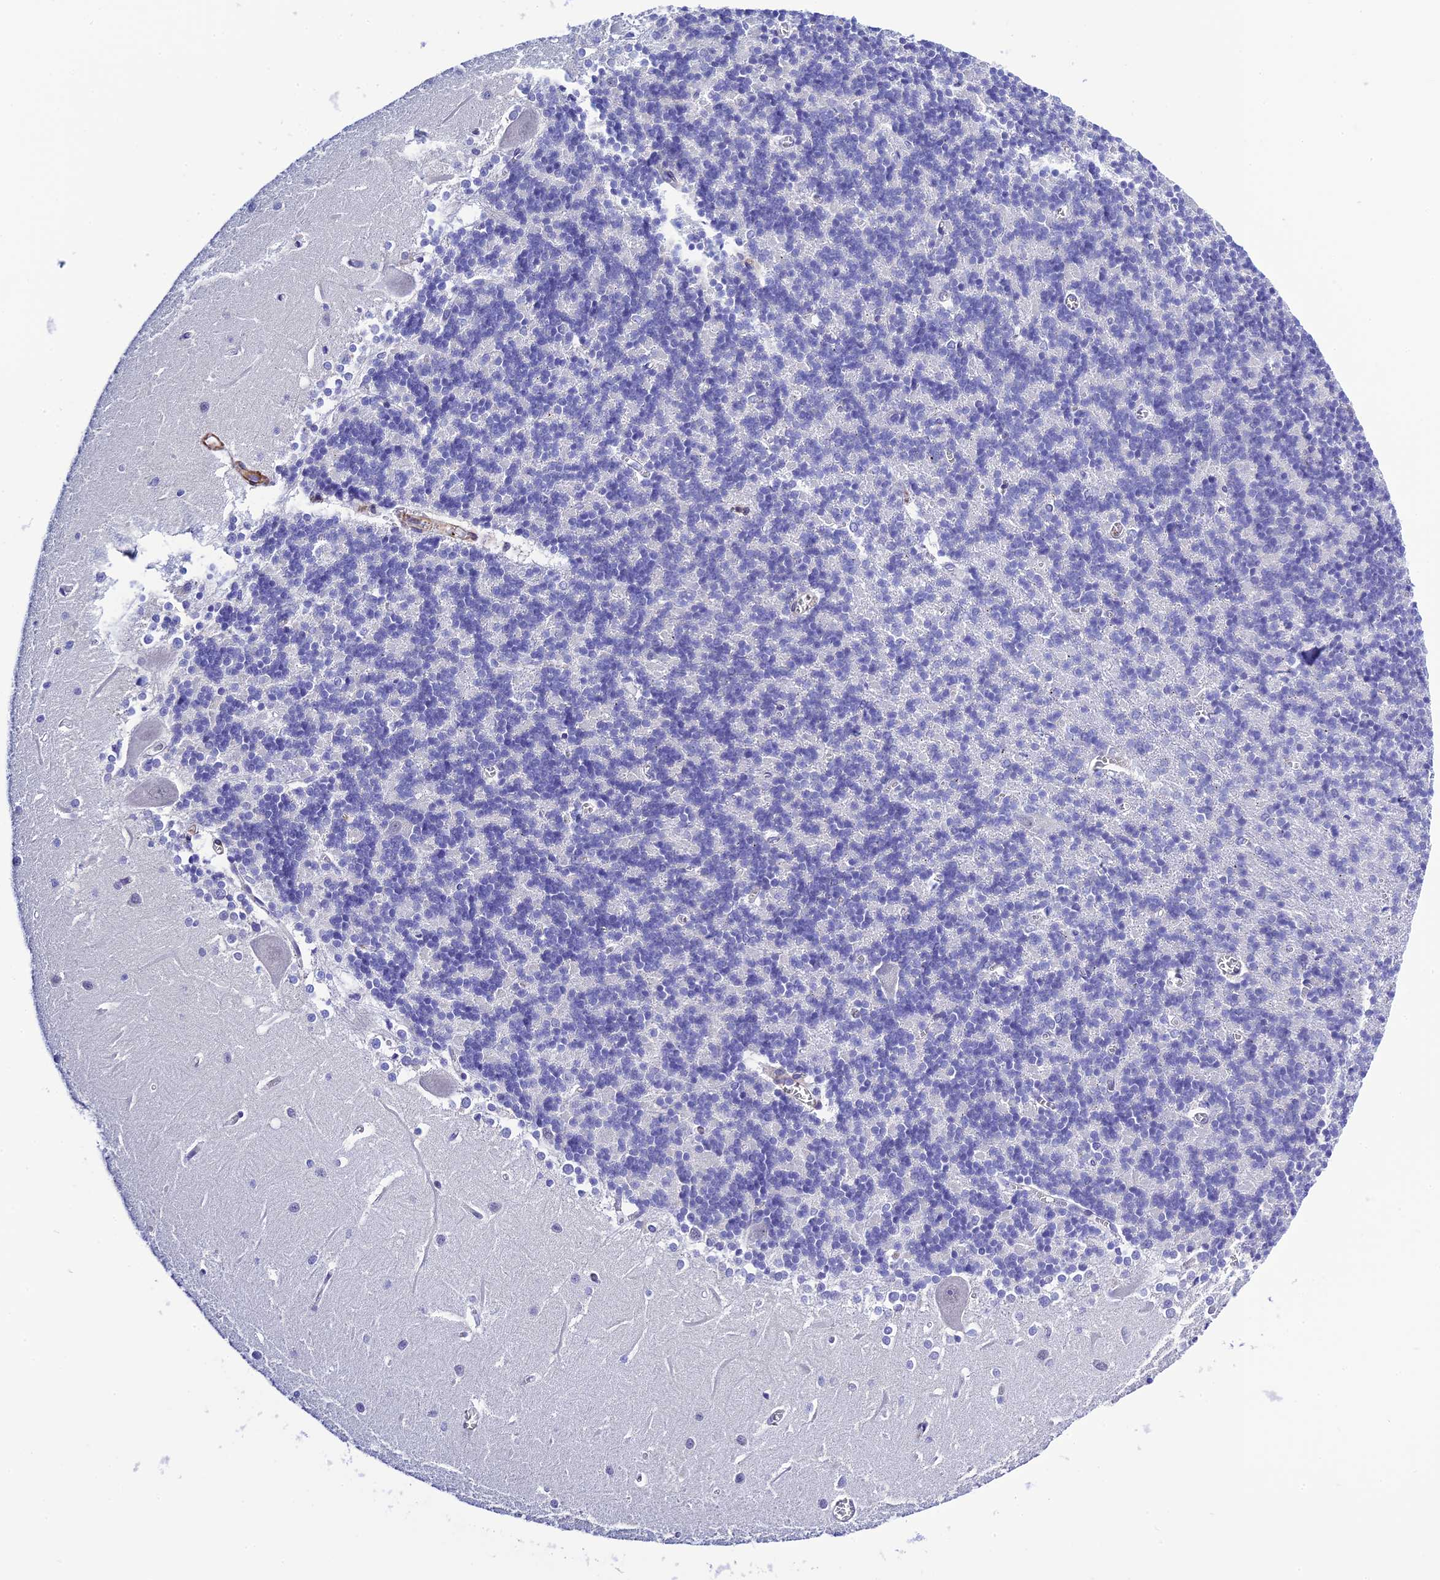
{"staining": {"intensity": "negative", "quantity": "none", "location": "none"}, "tissue": "cerebellum", "cell_type": "Cells in granular layer", "image_type": "normal", "snomed": [{"axis": "morphology", "description": "Normal tissue, NOS"}, {"axis": "topography", "description": "Cerebellum"}], "caption": "Immunohistochemistry histopathology image of benign cerebellum stained for a protein (brown), which displays no expression in cells in granular layer.", "gene": "ZDHHC16", "patient": {"sex": "male", "age": 37}}